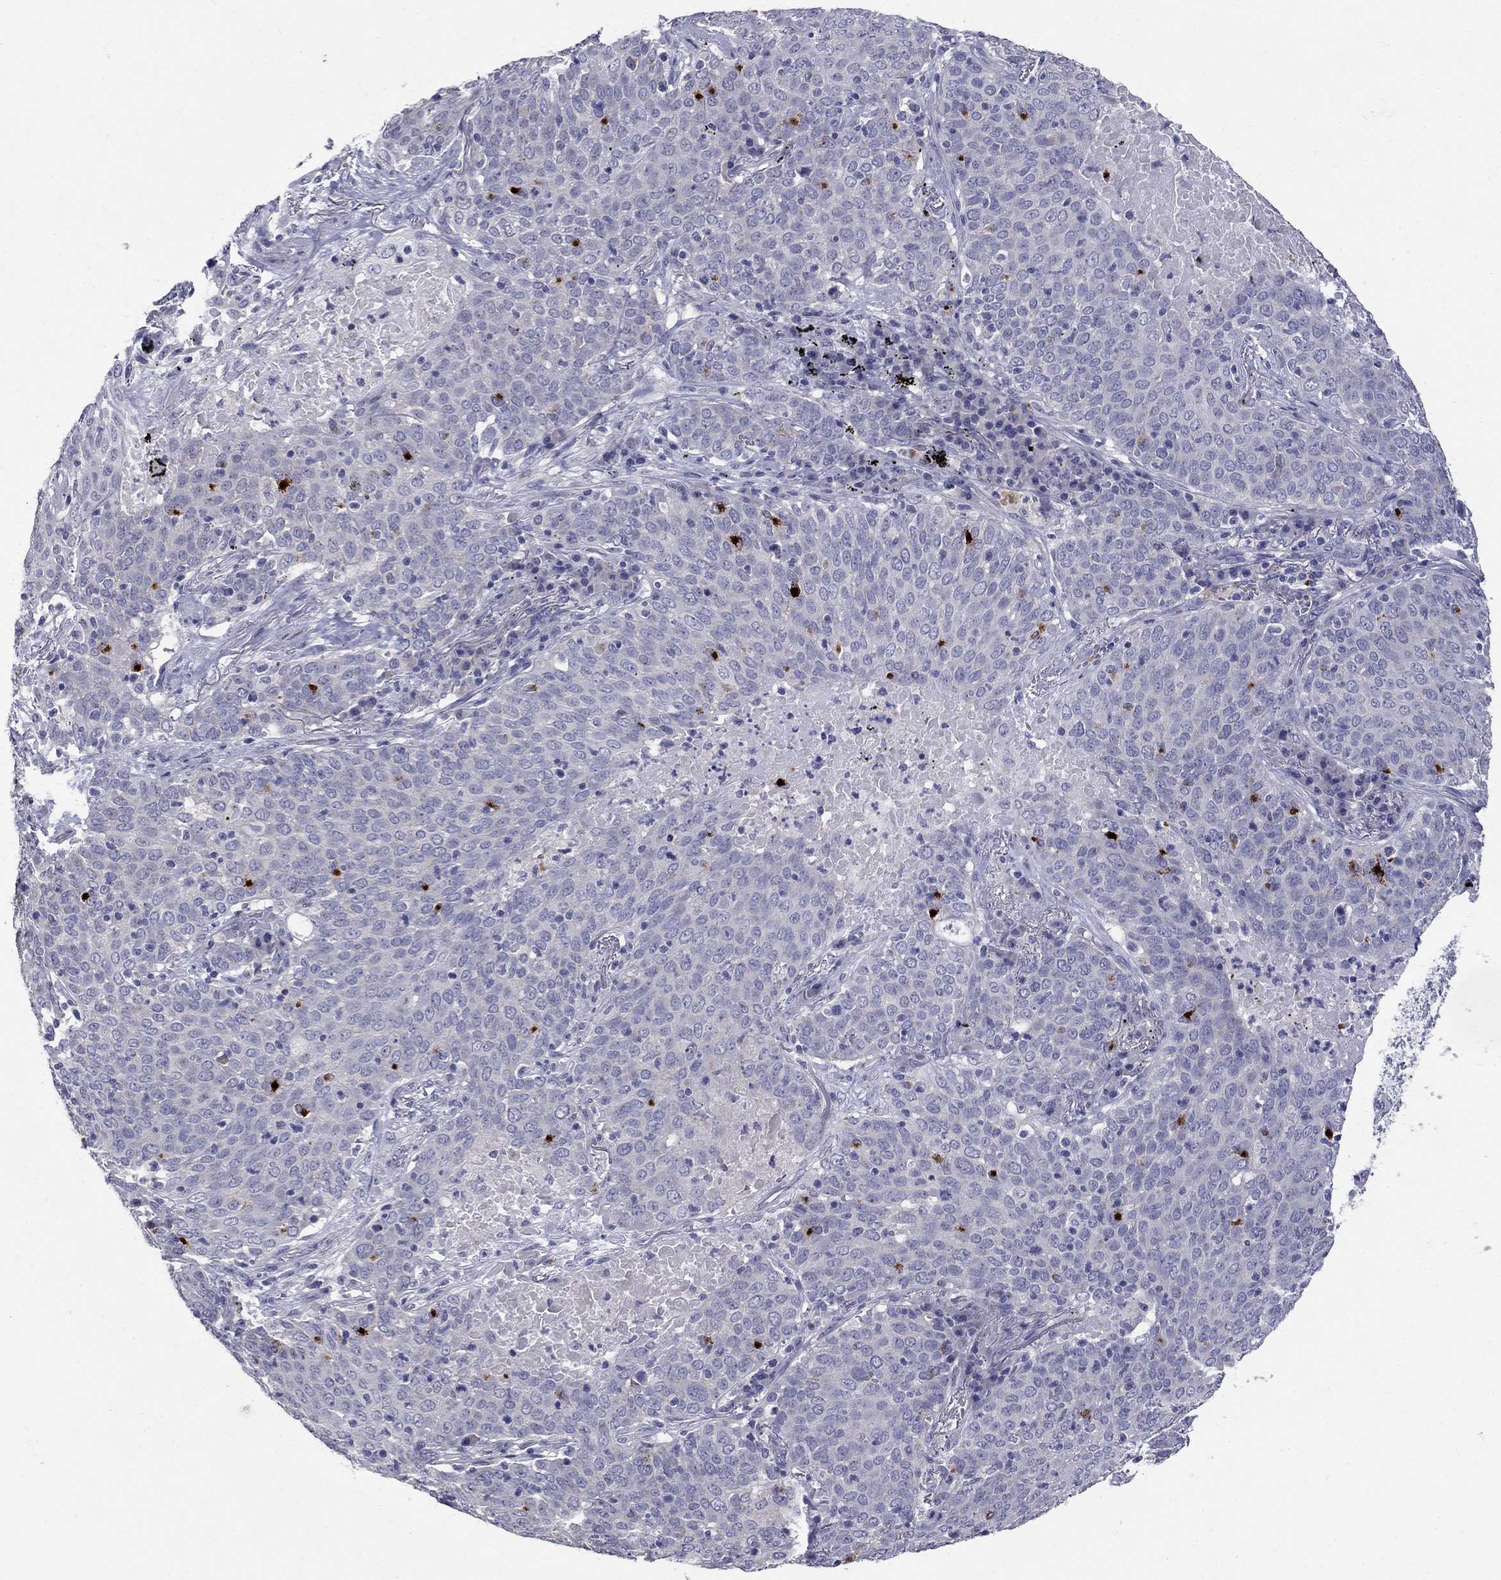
{"staining": {"intensity": "negative", "quantity": "none", "location": "none"}, "tissue": "lung cancer", "cell_type": "Tumor cells", "image_type": "cancer", "snomed": [{"axis": "morphology", "description": "Squamous cell carcinoma, NOS"}, {"axis": "topography", "description": "Lung"}], "caption": "DAB immunohistochemical staining of human lung squamous cell carcinoma demonstrates no significant staining in tumor cells. (Brightfield microscopy of DAB (3,3'-diaminobenzidine) immunohistochemistry at high magnification).", "gene": "TP53TG5", "patient": {"sex": "male", "age": 82}}